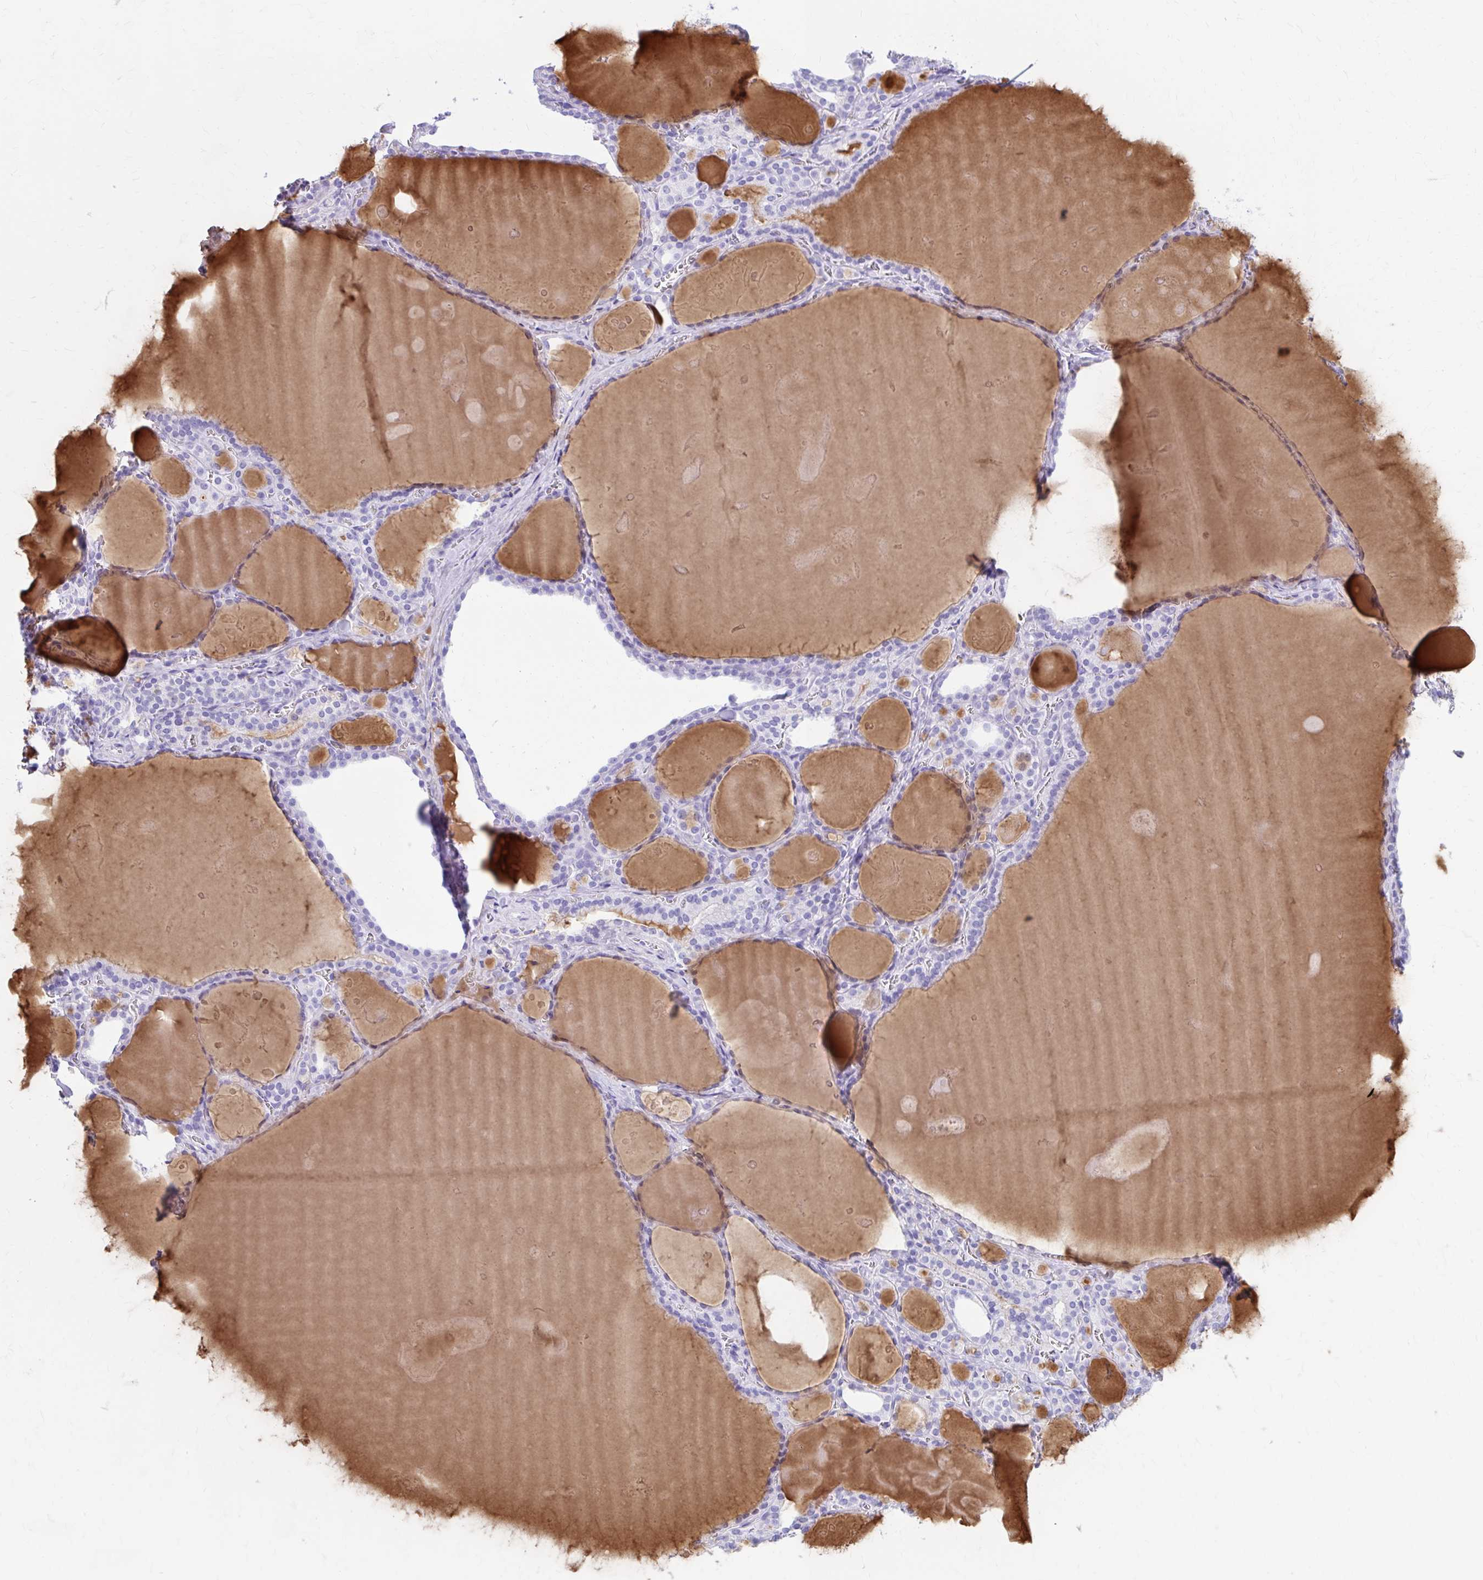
{"staining": {"intensity": "negative", "quantity": "none", "location": "none"}, "tissue": "thyroid gland", "cell_type": "Glandular cells", "image_type": "normal", "snomed": [{"axis": "morphology", "description": "Normal tissue, NOS"}, {"axis": "topography", "description": "Thyroid gland"}], "caption": "An image of thyroid gland stained for a protein reveals no brown staining in glandular cells. (Immunohistochemistry, brightfield microscopy, high magnification).", "gene": "NSG2", "patient": {"sex": "male", "age": 56}}